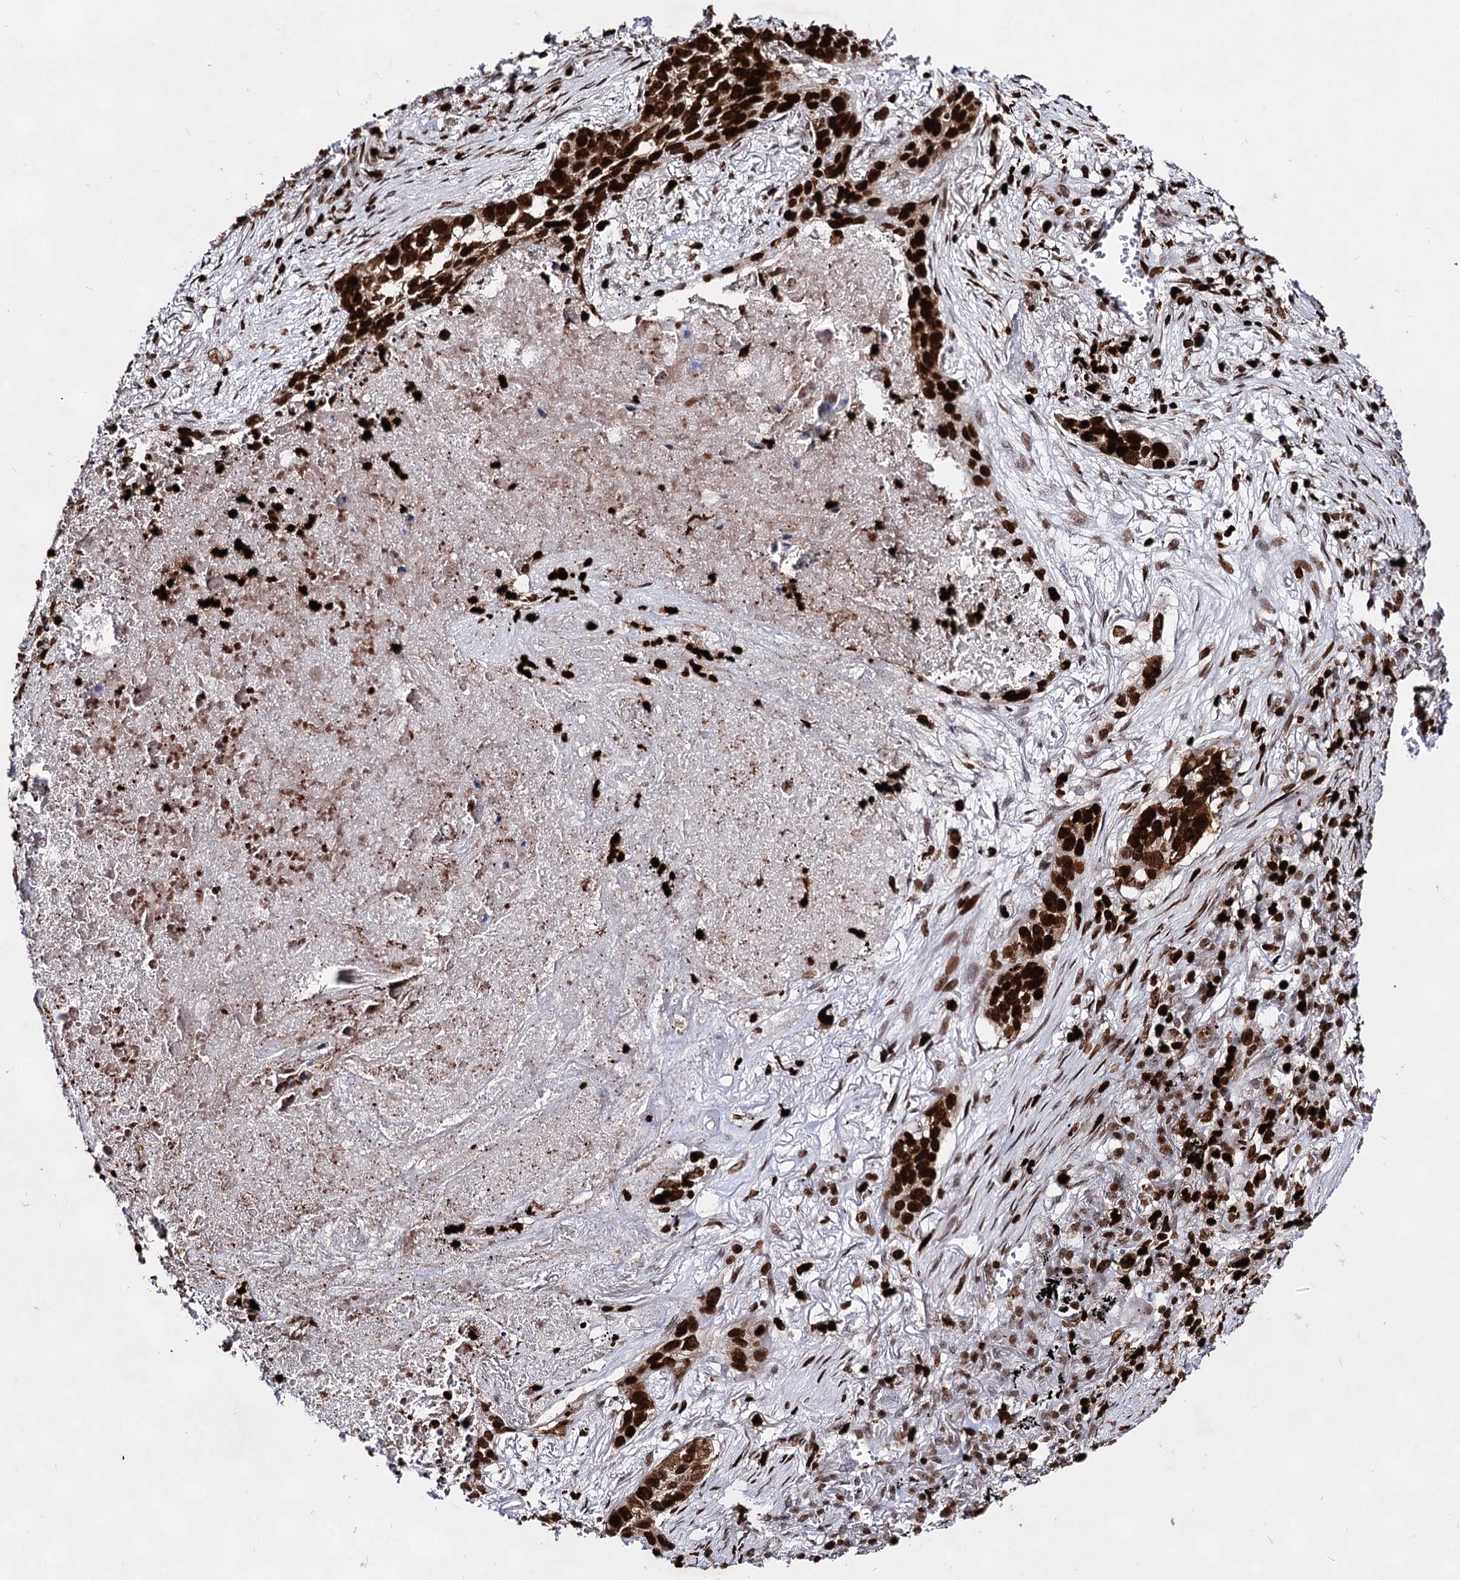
{"staining": {"intensity": "strong", "quantity": ">75%", "location": "nuclear"}, "tissue": "lung cancer", "cell_type": "Tumor cells", "image_type": "cancer", "snomed": [{"axis": "morphology", "description": "Squamous cell carcinoma, NOS"}, {"axis": "topography", "description": "Lung"}], "caption": "Protein expression analysis of lung cancer (squamous cell carcinoma) demonstrates strong nuclear positivity in approximately >75% of tumor cells.", "gene": "HMGB2", "patient": {"sex": "female", "age": 63}}